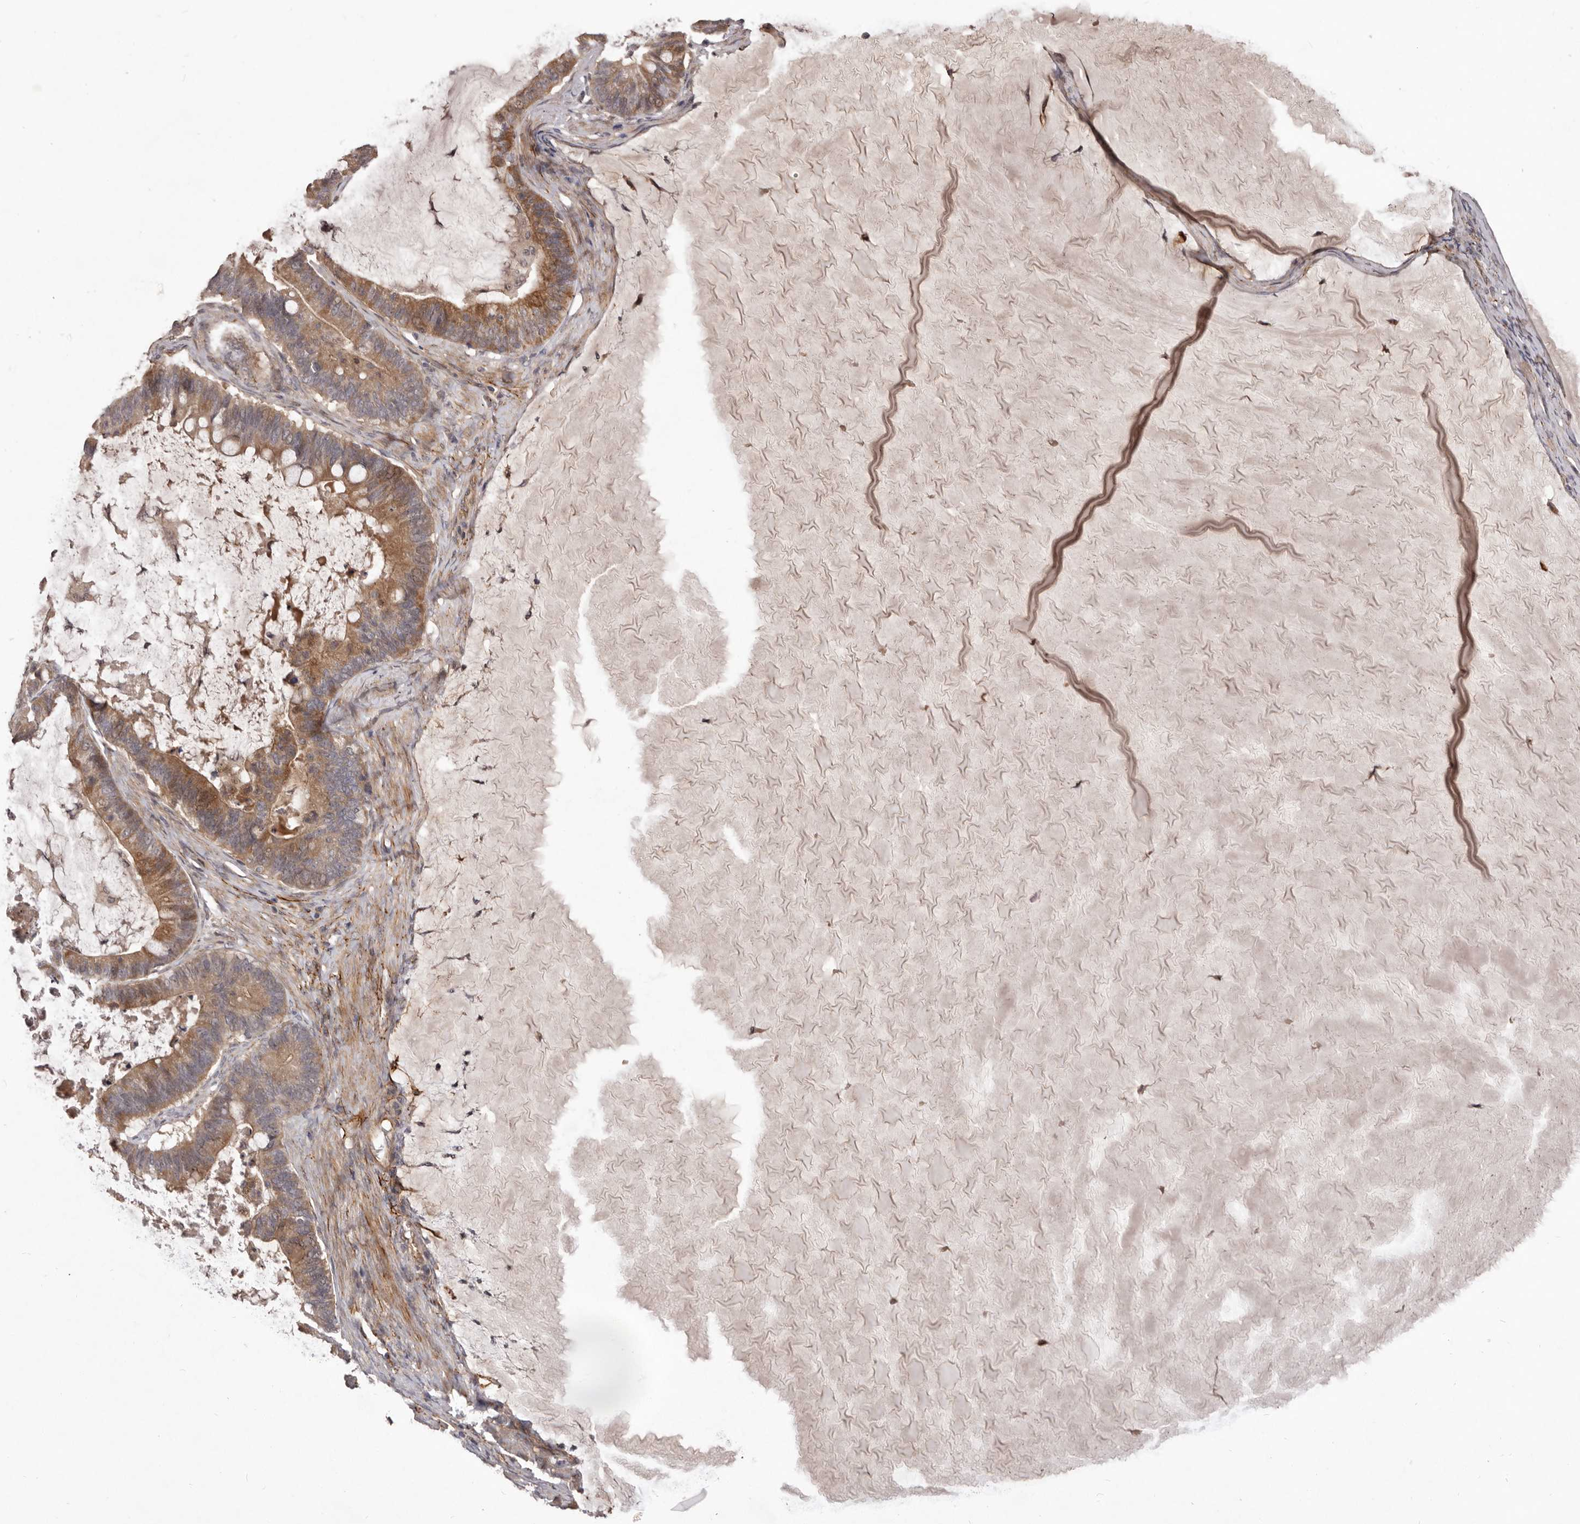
{"staining": {"intensity": "moderate", "quantity": ">75%", "location": "cytoplasmic/membranous"}, "tissue": "ovarian cancer", "cell_type": "Tumor cells", "image_type": "cancer", "snomed": [{"axis": "morphology", "description": "Cystadenocarcinoma, mucinous, NOS"}, {"axis": "topography", "description": "Ovary"}], "caption": "IHC (DAB (3,3'-diaminobenzidine)) staining of human ovarian cancer (mucinous cystadenocarcinoma) displays moderate cytoplasmic/membranous protein positivity in approximately >75% of tumor cells.", "gene": "HBS1L", "patient": {"sex": "female", "age": 61}}